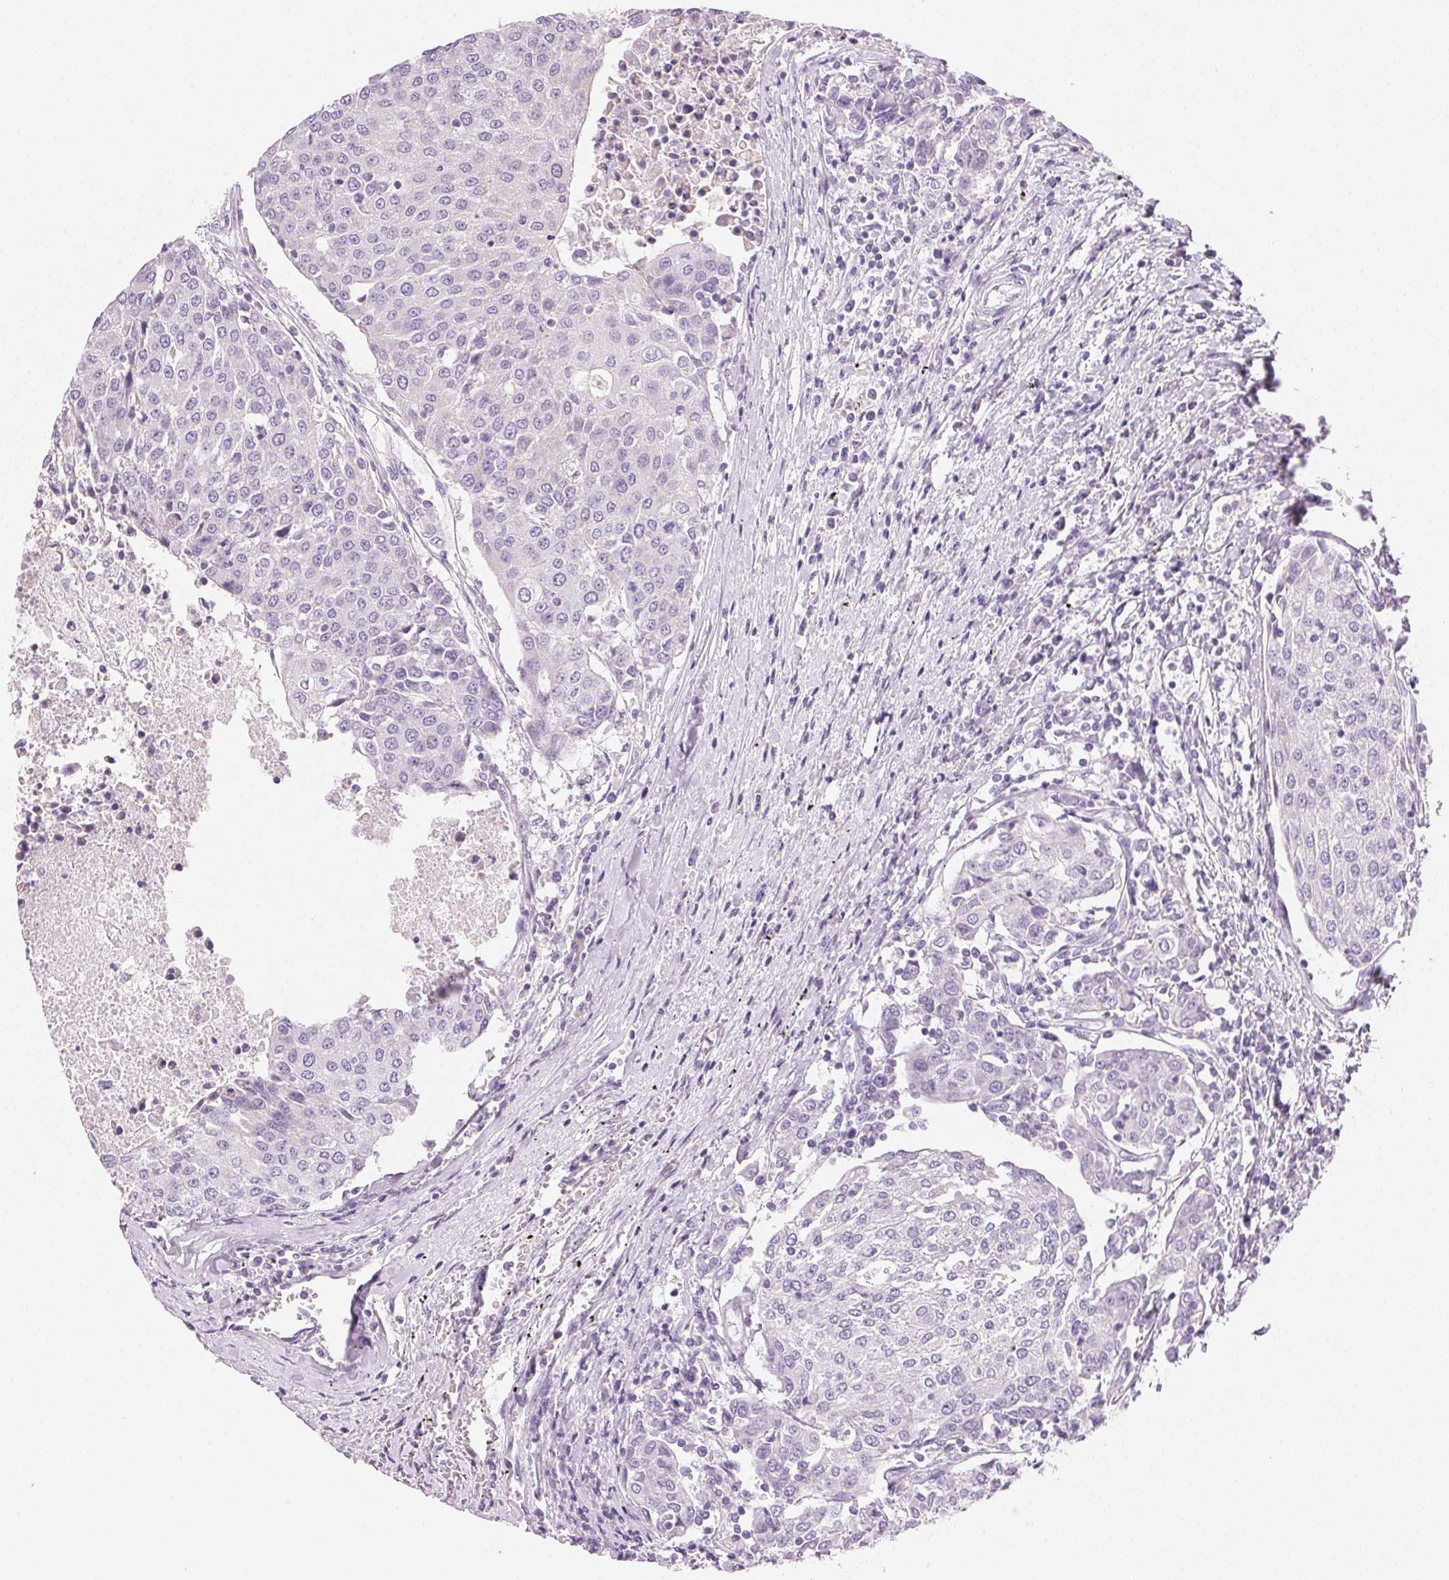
{"staining": {"intensity": "negative", "quantity": "none", "location": "none"}, "tissue": "urothelial cancer", "cell_type": "Tumor cells", "image_type": "cancer", "snomed": [{"axis": "morphology", "description": "Urothelial carcinoma, High grade"}, {"axis": "topography", "description": "Urinary bladder"}], "caption": "The histopathology image shows no staining of tumor cells in urothelial cancer. (Immunohistochemistry, brightfield microscopy, high magnification).", "gene": "CYP11B1", "patient": {"sex": "female", "age": 85}}